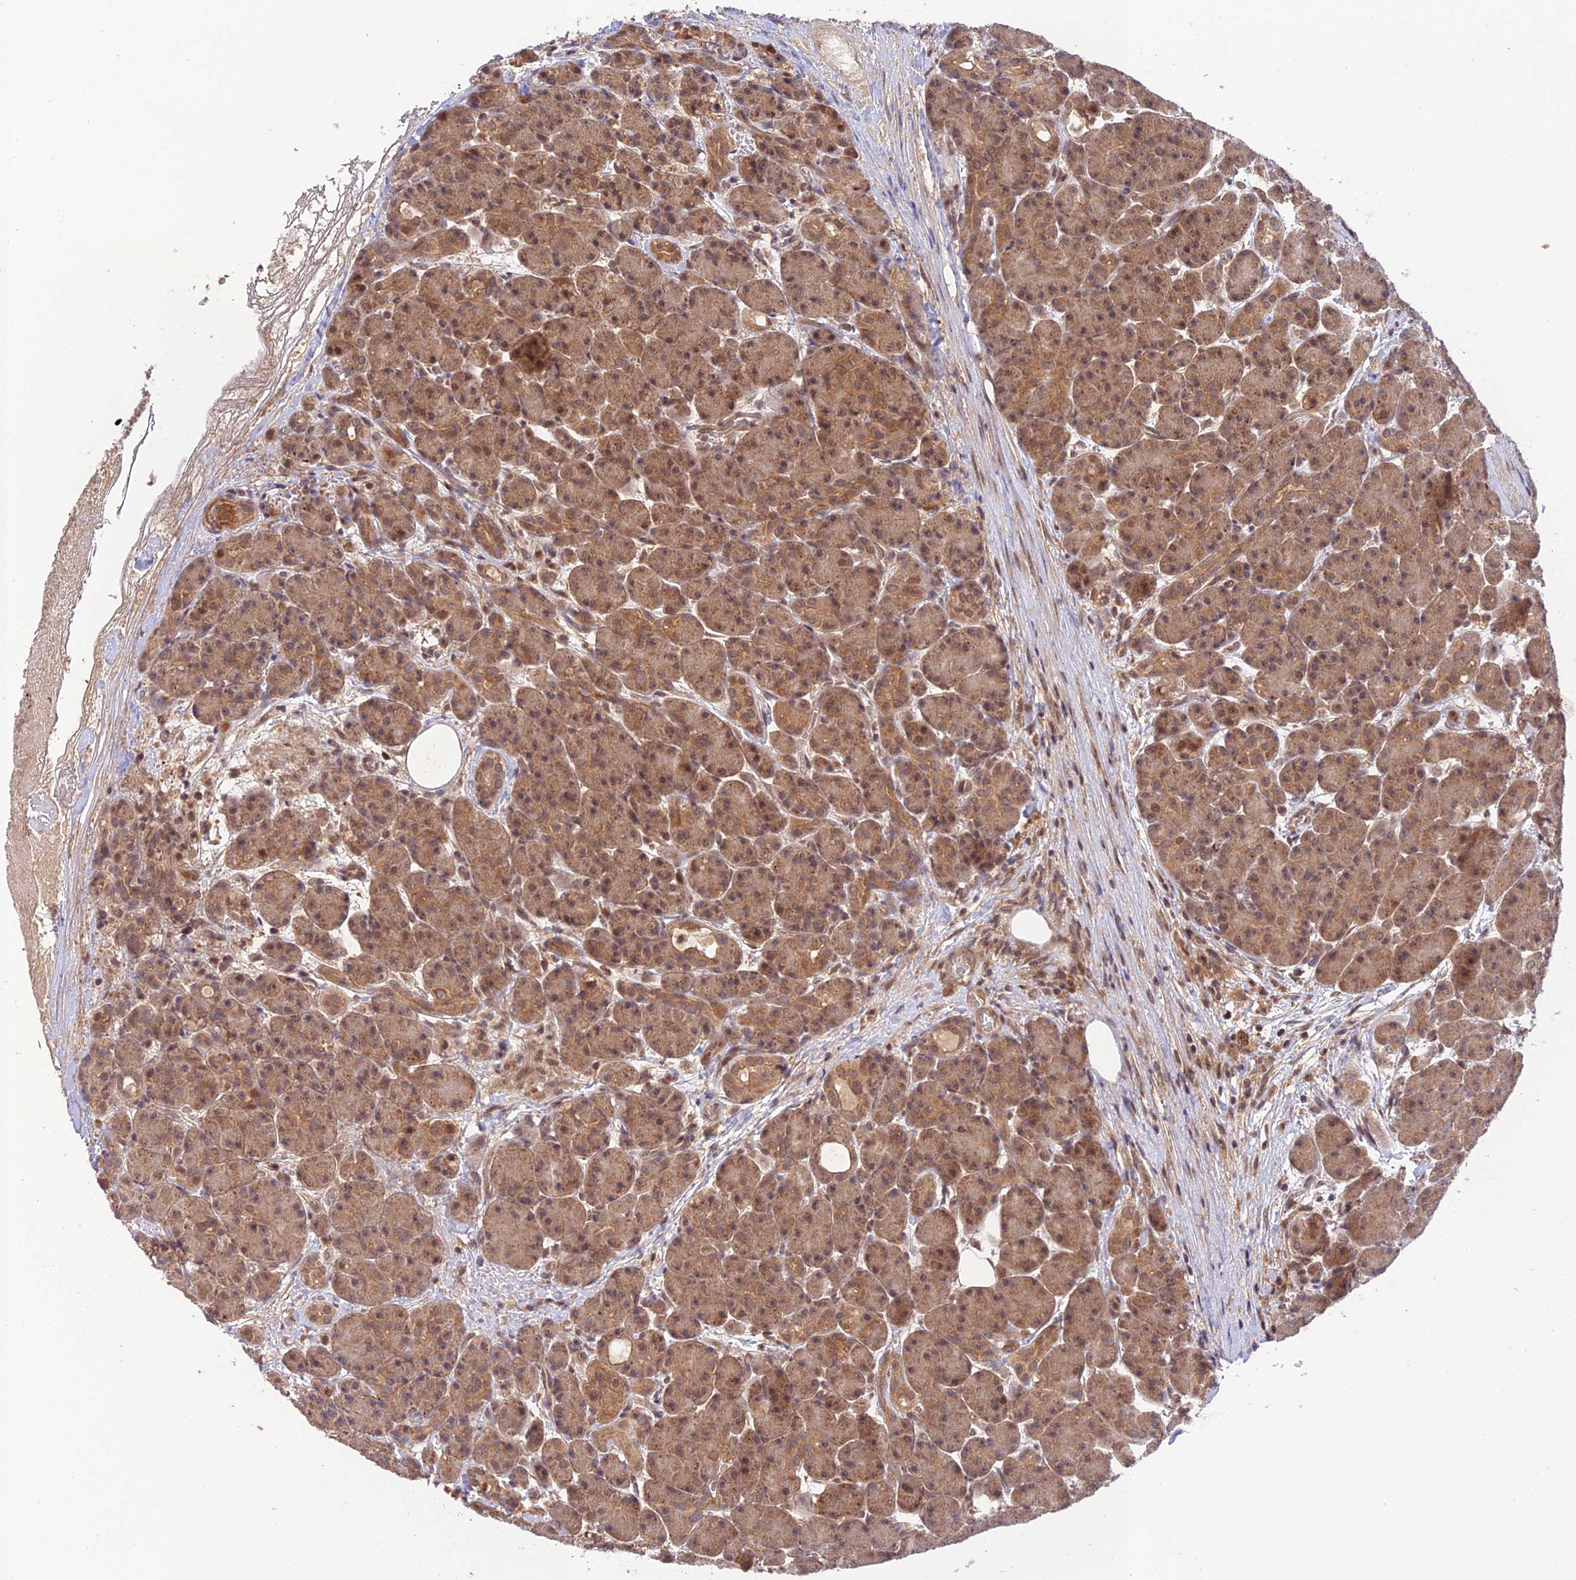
{"staining": {"intensity": "moderate", "quantity": ">75%", "location": "cytoplasmic/membranous"}, "tissue": "pancreas", "cell_type": "Exocrine glandular cells", "image_type": "normal", "snomed": [{"axis": "morphology", "description": "Normal tissue, NOS"}, {"axis": "topography", "description": "Pancreas"}], "caption": "Immunohistochemistry staining of unremarkable pancreas, which exhibits medium levels of moderate cytoplasmic/membranous expression in approximately >75% of exocrine glandular cells indicating moderate cytoplasmic/membranous protein expression. The staining was performed using DAB (3,3'-diaminobenzidine) (brown) for protein detection and nuclei were counterstained in hematoxylin (blue).", "gene": "REV1", "patient": {"sex": "male", "age": 63}}